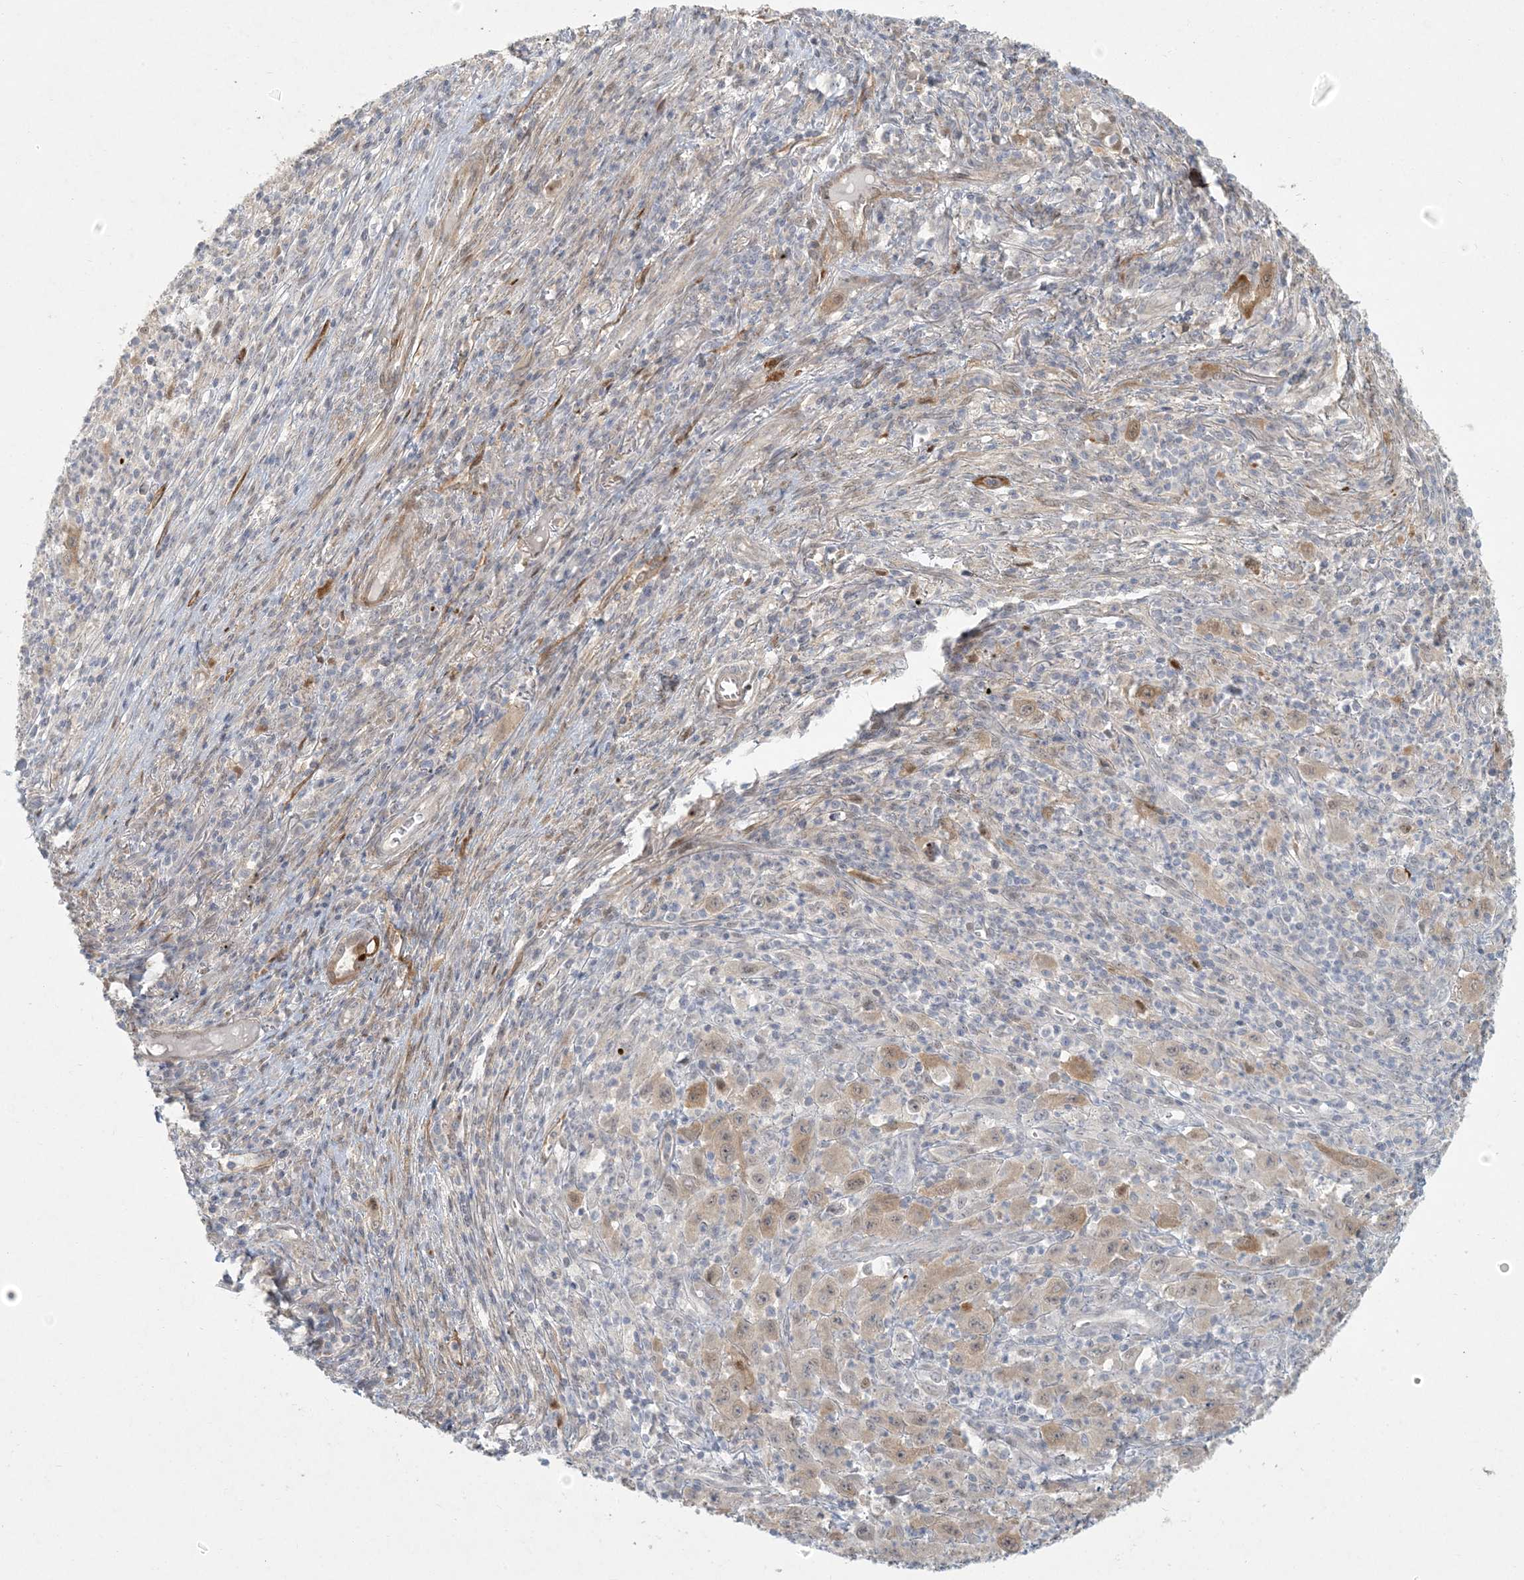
{"staining": {"intensity": "moderate", "quantity": ">75%", "location": "cytoplasmic/membranous"}, "tissue": "melanoma", "cell_type": "Tumor cells", "image_type": "cancer", "snomed": [{"axis": "morphology", "description": "Malignant melanoma, Metastatic site"}, {"axis": "topography", "description": "Skin"}], "caption": "Immunohistochemistry of melanoma displays medium levels of moderate cytoplasmic/membranous expression in about >75% of tumor cells.", "gene": "BCORL1", "patient": {"sex": "female", "age": 56}}